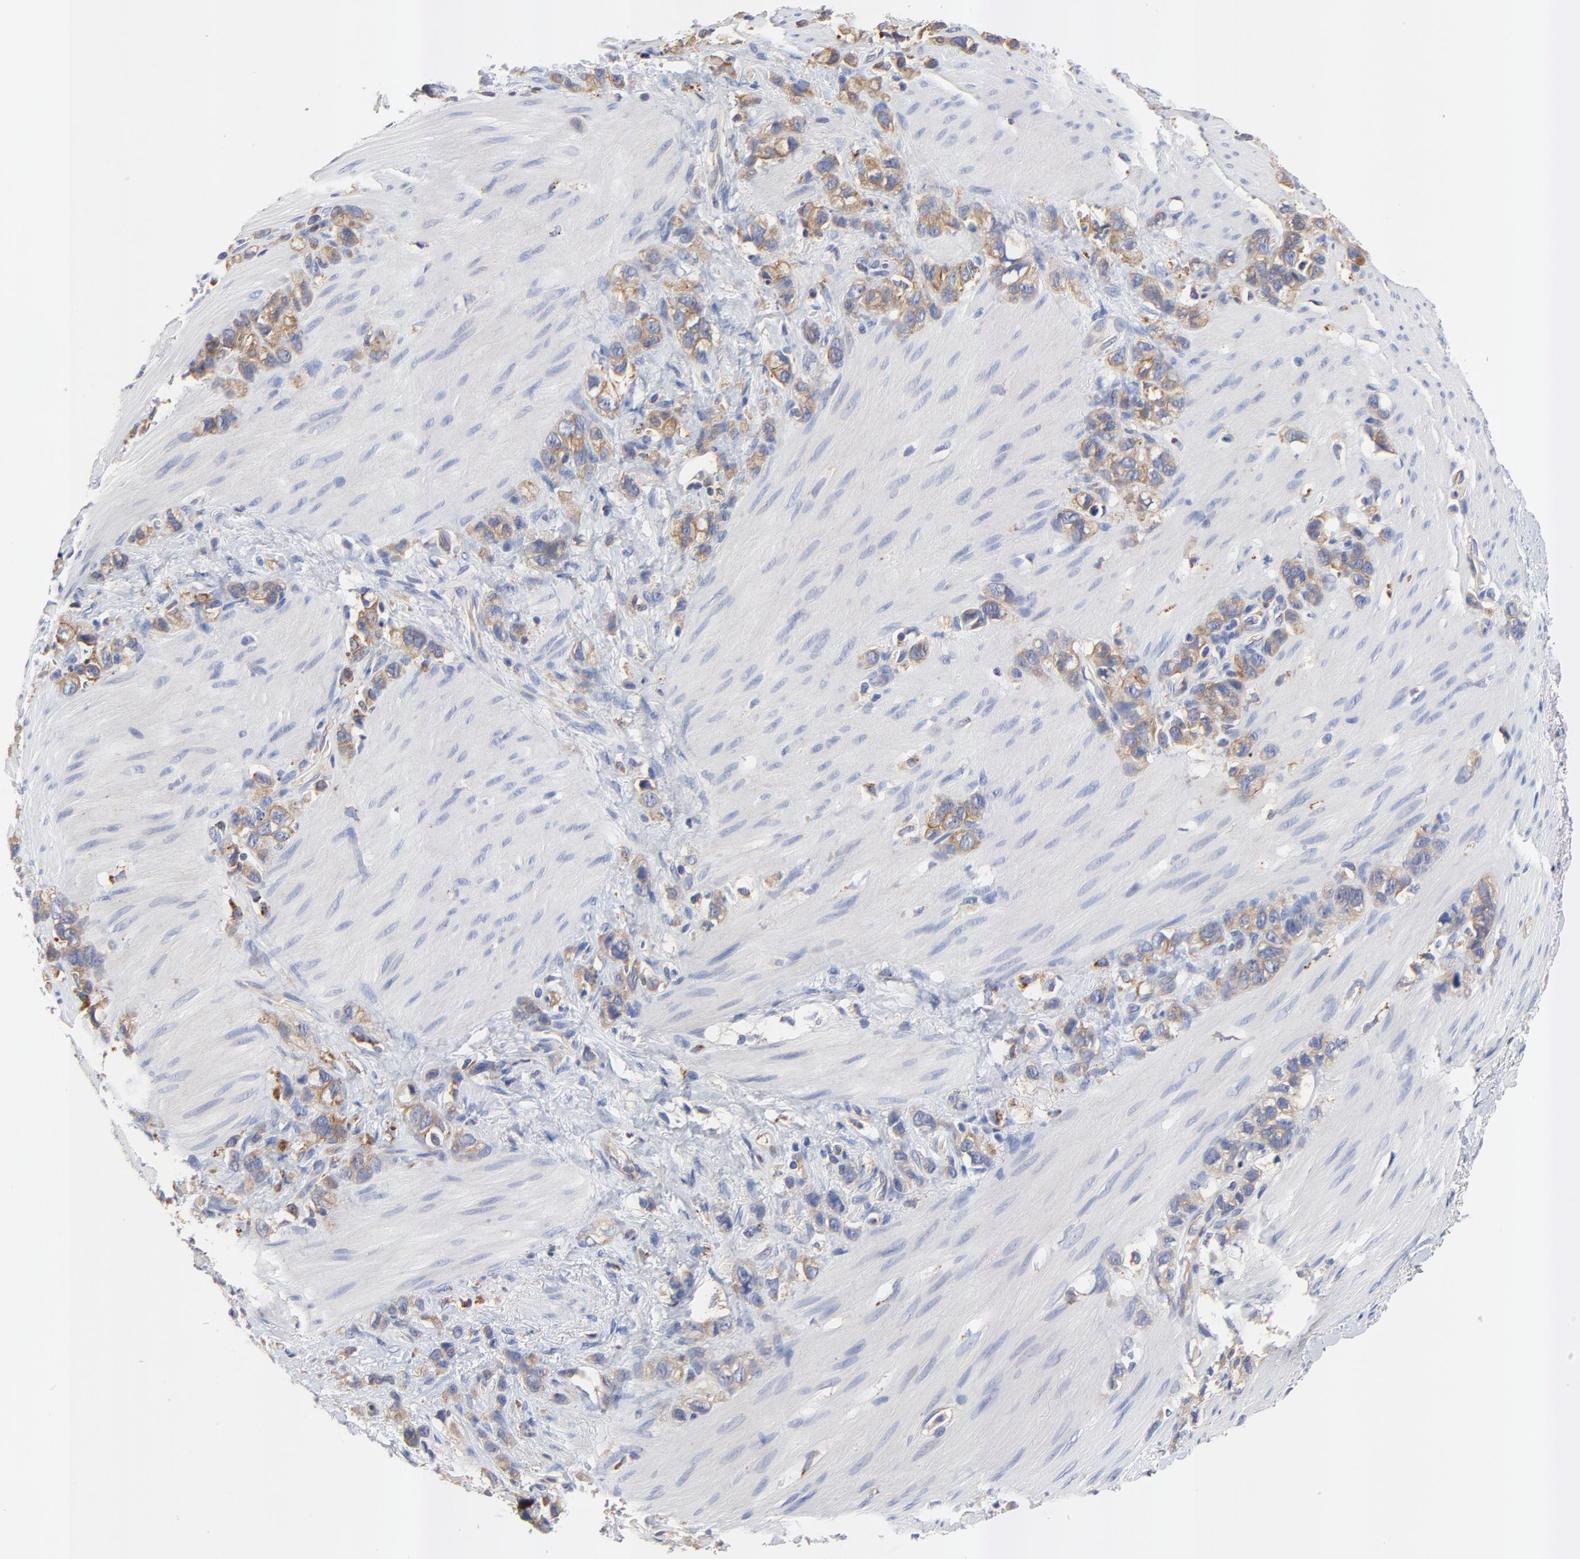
{"staining": {"intensity": "moderate", "quantity": ">75%", "location": "cytoplasmic/membranous"}, "tissue": "stomach cancer", "cell_type": "Tumor cells", "image_type": "cancer", "snomed": [{"axis": "morphology", "description": "Normal tissue, NOS"}, {"axis": "morphology", "description": "Adenocarcinoma, NOS"}, {"axis": "morphology", "description": "Adenocarcinoma, High grade"}, {"axis": "topography", "description": "Stomach, upper"}, {"axis": "topography", "description": "Stomach"}], "caption": "Adenocarcinoma (high-grade) (stomach) stained with a protein marker reveals moderate staining in tumor cells.", "gene": "FBXL2", "patient": {"sex": "female", "age": 65}}